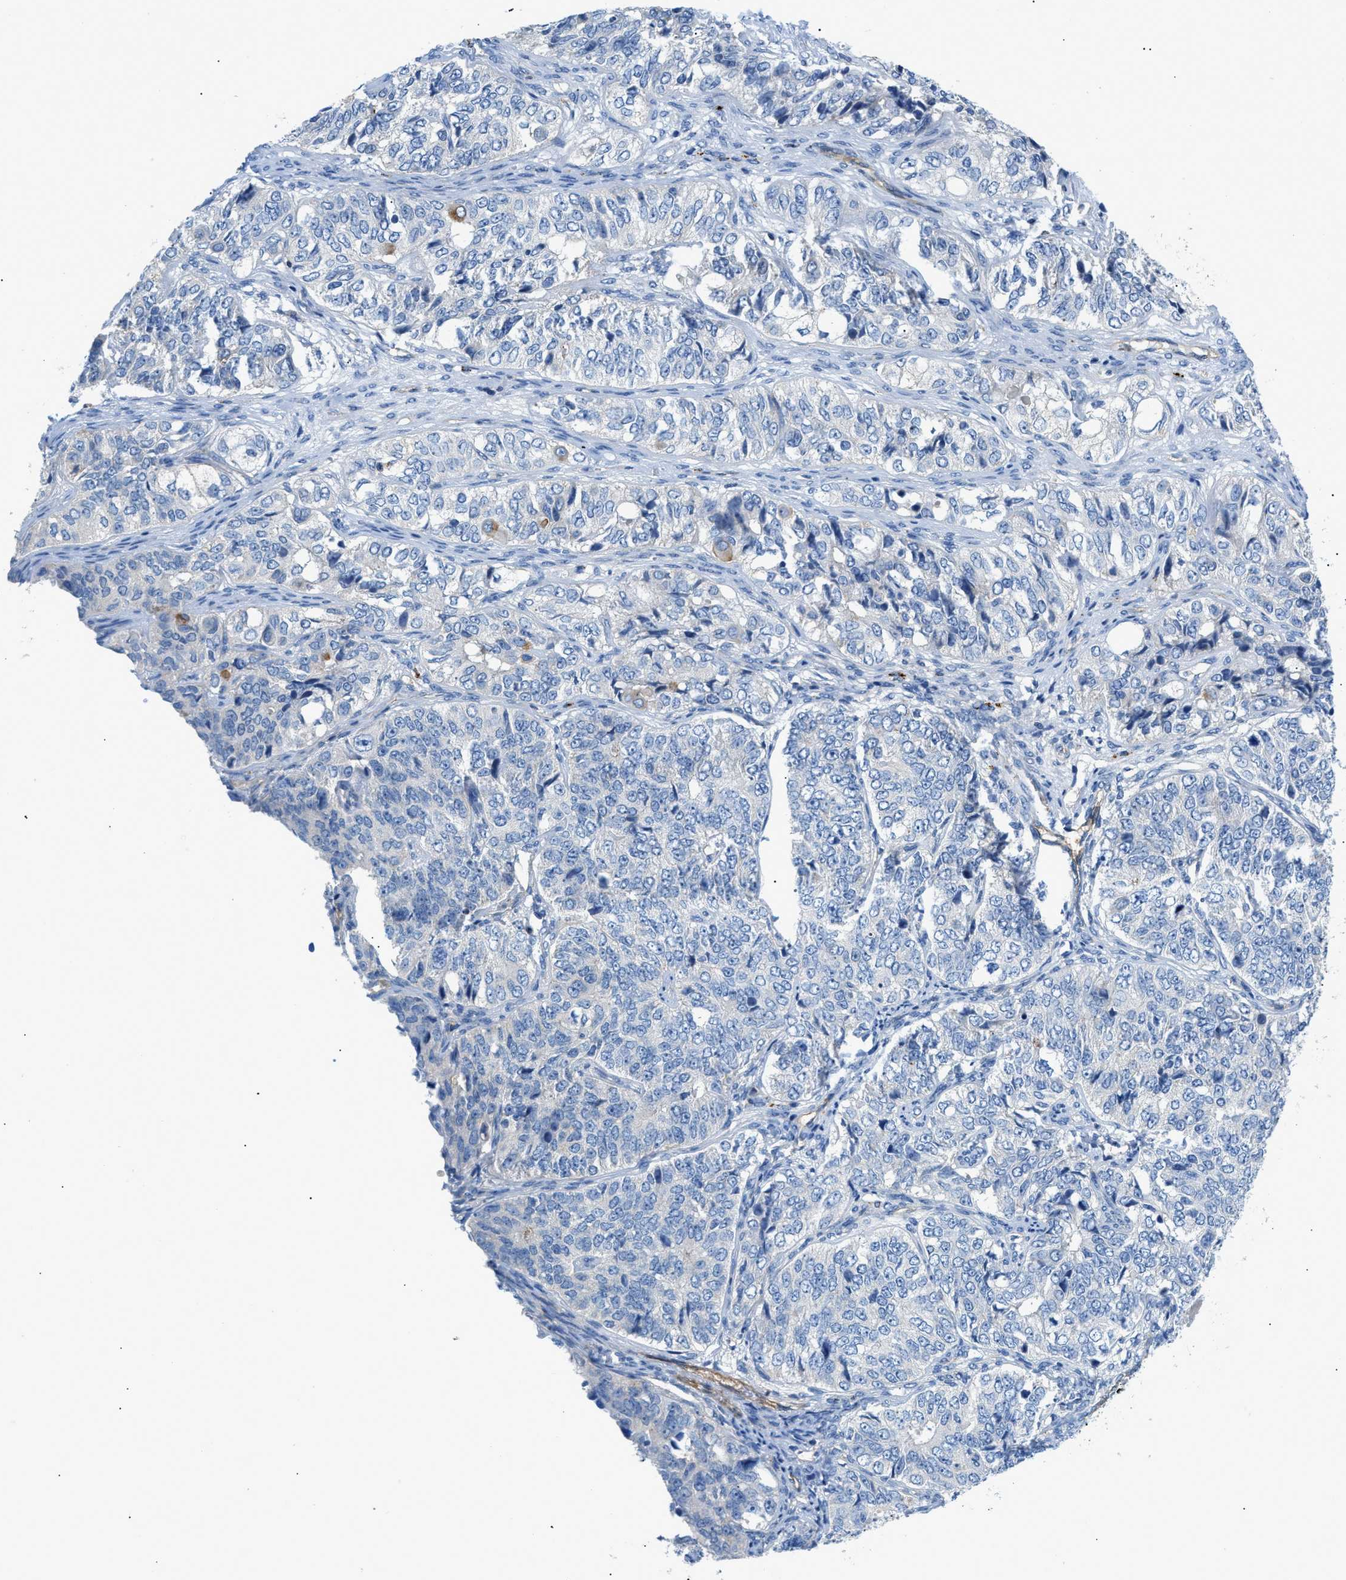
{"staining": {"intensity": "negative", "quantity": "none", "location": "none"}, "tissue": "ovarian cancer", "cell_type": "Tumor cells", "image_type": "cancer", "snomed": [{"axis": "morphology", "description": "Carcinoma, endometroid"}, {"axis": "topography", "description": "Ovary"}], "caption": "Micrograph shows no protein staining in tumor cells of endometroid carcinoma (ovarian) tissue. The staining was performed using DAB (3,3'-diaminobenzidine) to visualize the protein expression in brown, while the nuclei were stained in blue with hematoxylin (Magnification: 20x).", "gene": "ORAI1", "patient": {"sex": "female", "age": 51}}